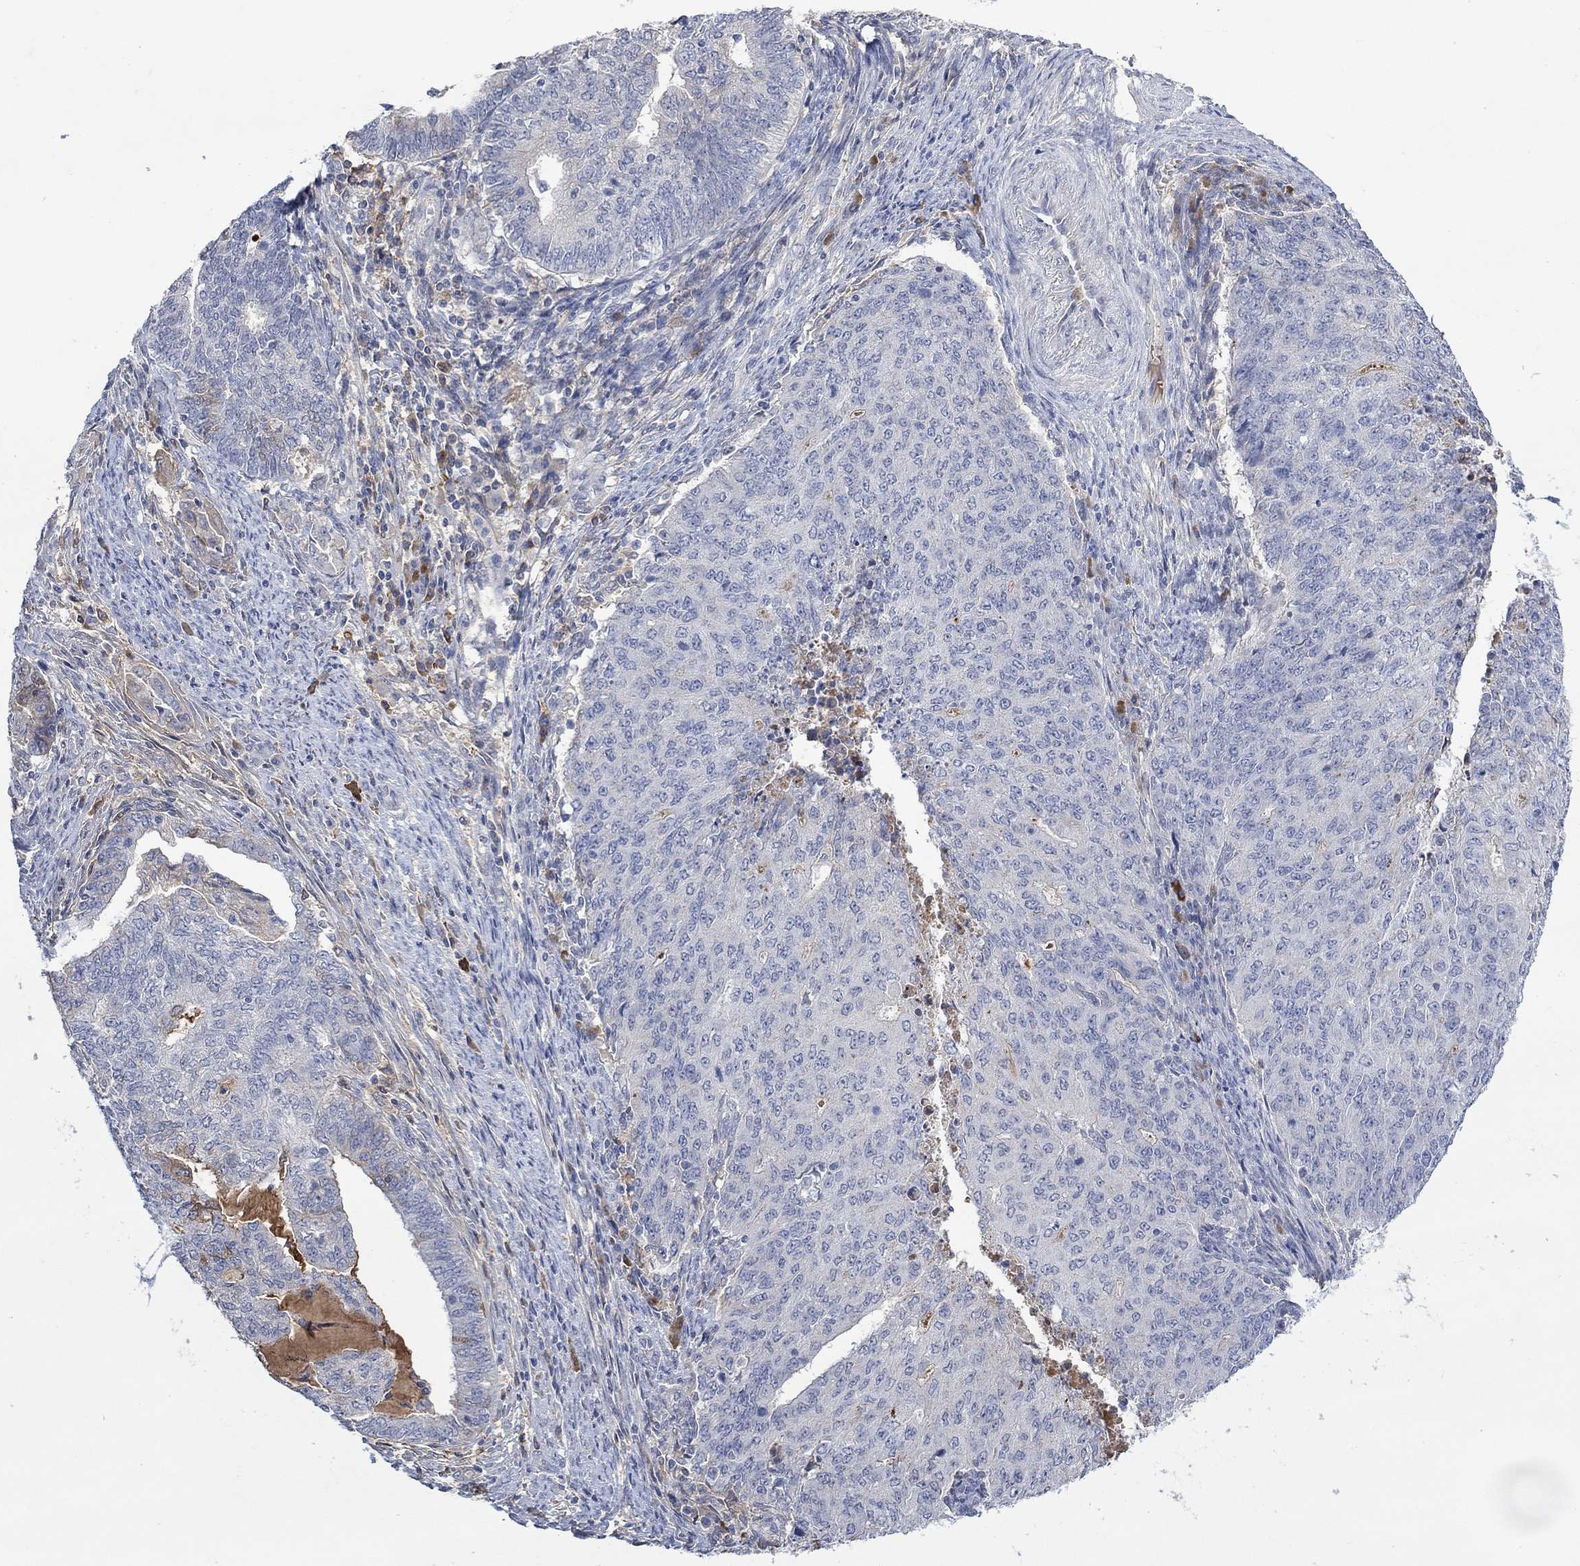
{"staining": {"intensity": "negative", "quantity": "none", "location": "none"}, "tissue": "endometrial cancer", "cell_type": "Tumor cells", "image_type": "cancer", "snomed": [{"axis": "morphology", "description": "Adenocarcinoma, NOS"}, {"axis": "topography", "description": "Endometrium"}], "caption": "Immunohistochemistry photomicrograph of neoplastic tissue: human endometrial adenocarcinoma stained with DAB (3,3'-diaminobenzidine) reveals no significant protein positivity in tumor cells.", "gene": "MSTN", "patient": {"sex": "female", "age": 82}}